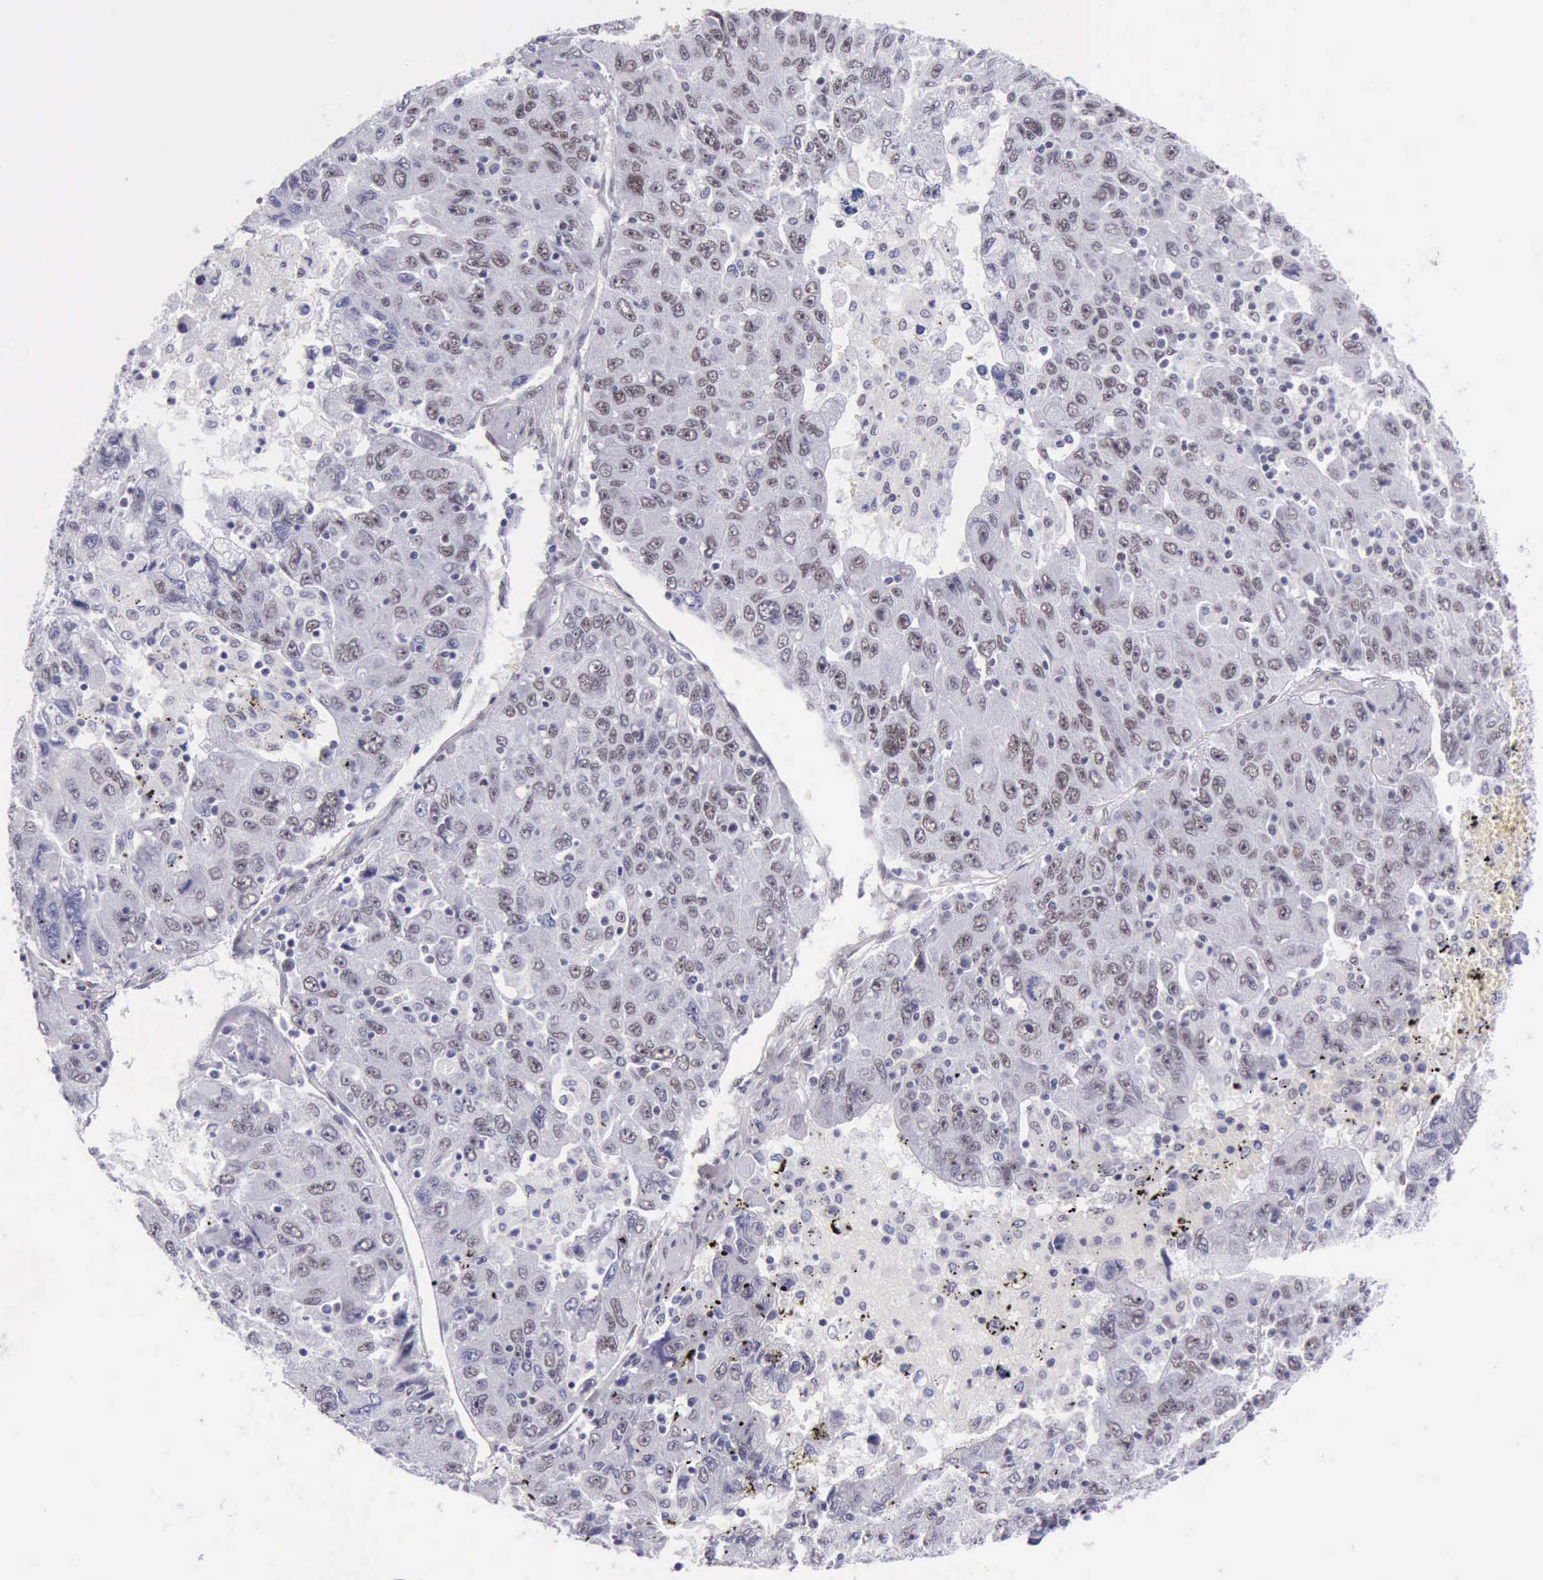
{"staining": {"intensity": "weak", "quantity": "<25%", "location": "nuclear"}, "tissue": "liver cancer", "cell_type": "Tumor cells", "image_type": "cancer", "snomed": [{"axis": "morphology", "description": "Carcinoma, Hepatocellular, NOS"}, {"axis": "topography", "description": "Liver"}], "caption": "Tumor cells are negative for protein expression in human liver cancer.", "gene": "EP300", "patient": {"sex": "male", "age": 49}}